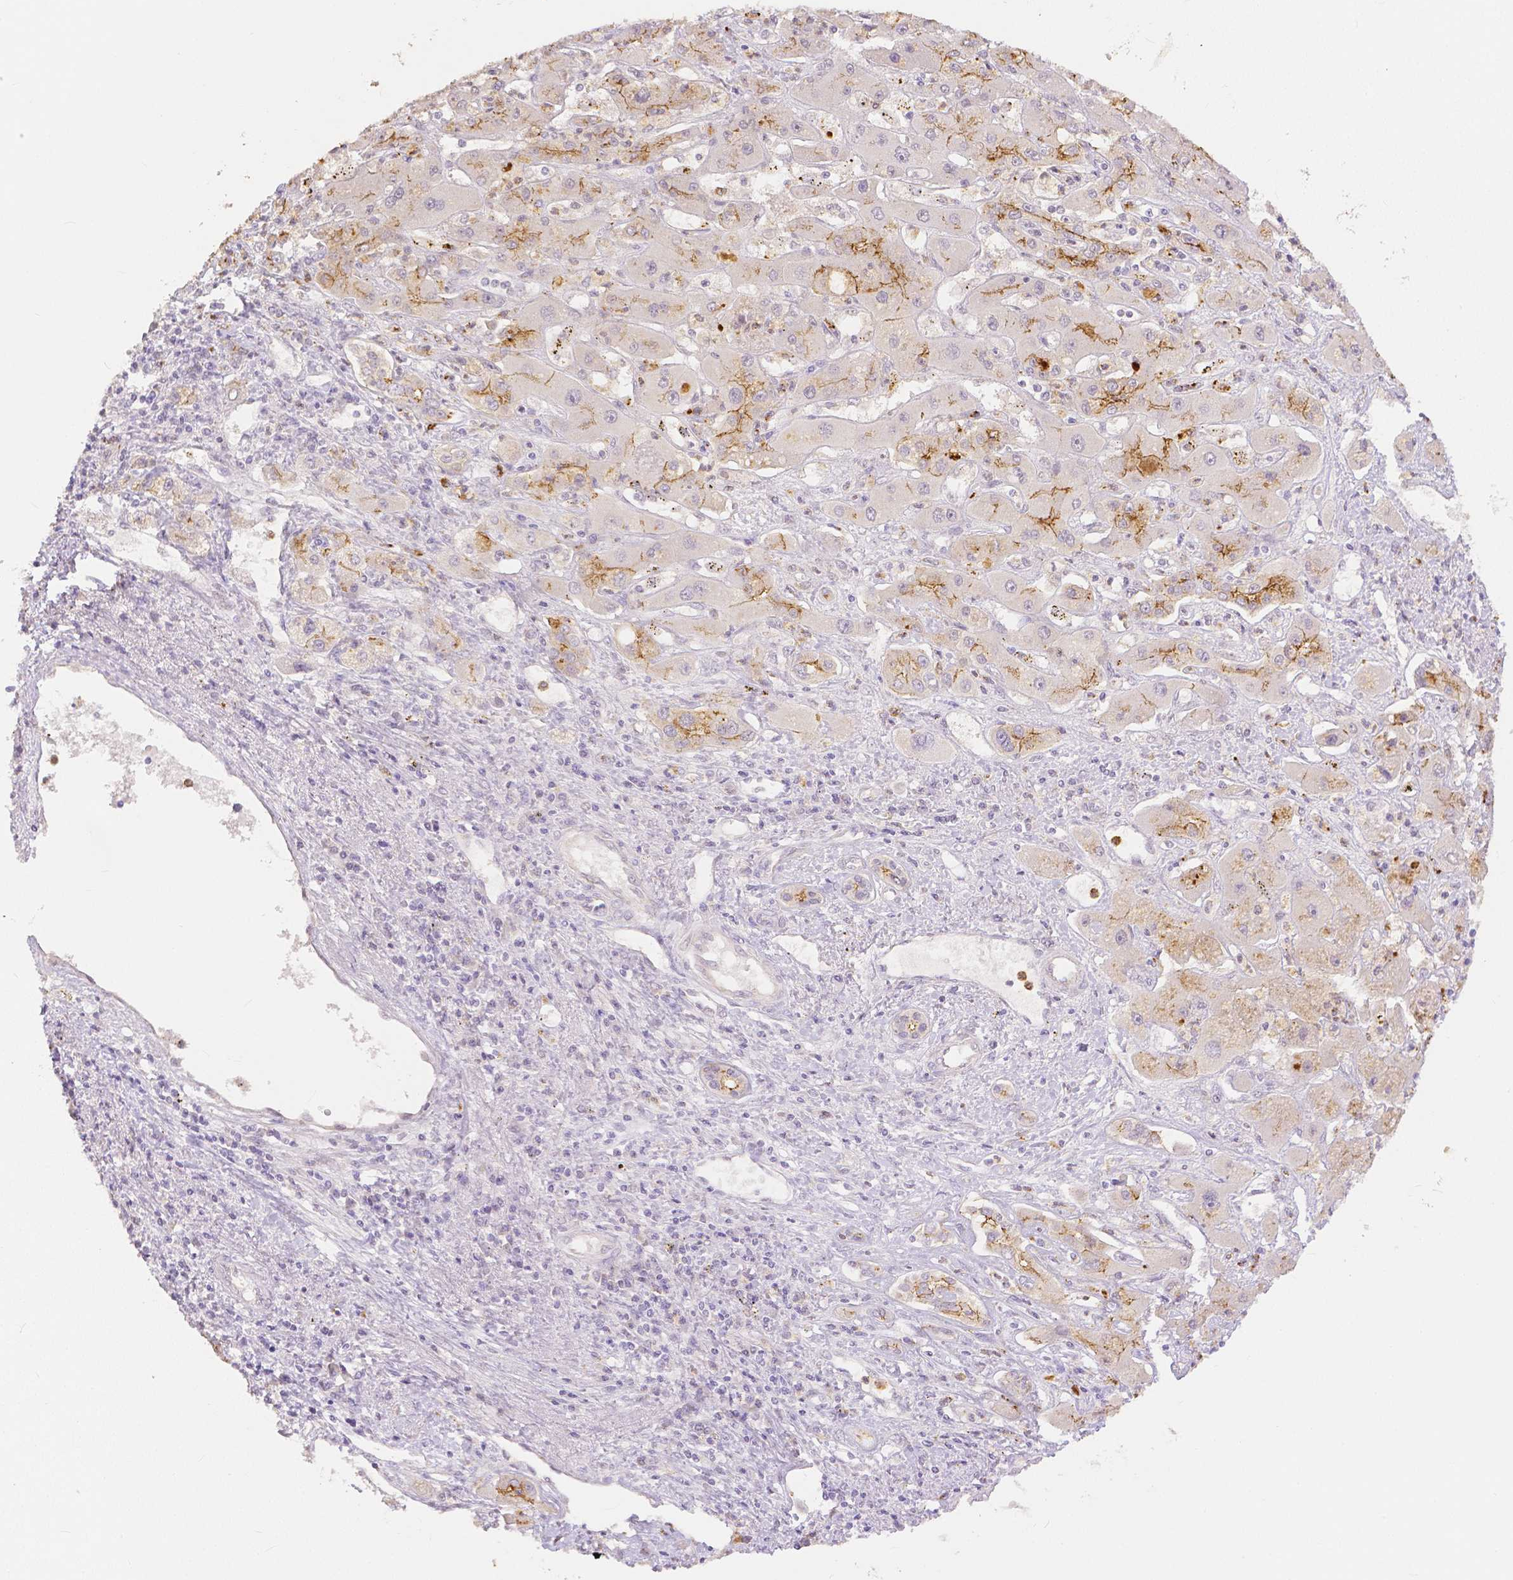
{"staining": {"intensity": "moderate", "quantity": "25%-75%", "location": "cytoplasmic/membranous"}, "tissue": "liver cancer", "cell_type": "Tumor cells", "image_type": "cancer", "snomed": [{"axis": "morphology", "description": "Cholangiocarcinoma"}, {"axis": "topography", "description": "Liver"}], "caption": "Immunohistochemical staining of human liver cholangiocarcinoma reveals moderate cytoplasmic/membranous protein expression in approximately 25%-75% of tumor cells. The protein of interest is shown in brown color, while the nuclei are stained blue.", "gene": "OCLN", "patient": {"sex": "male", "age": 67}}